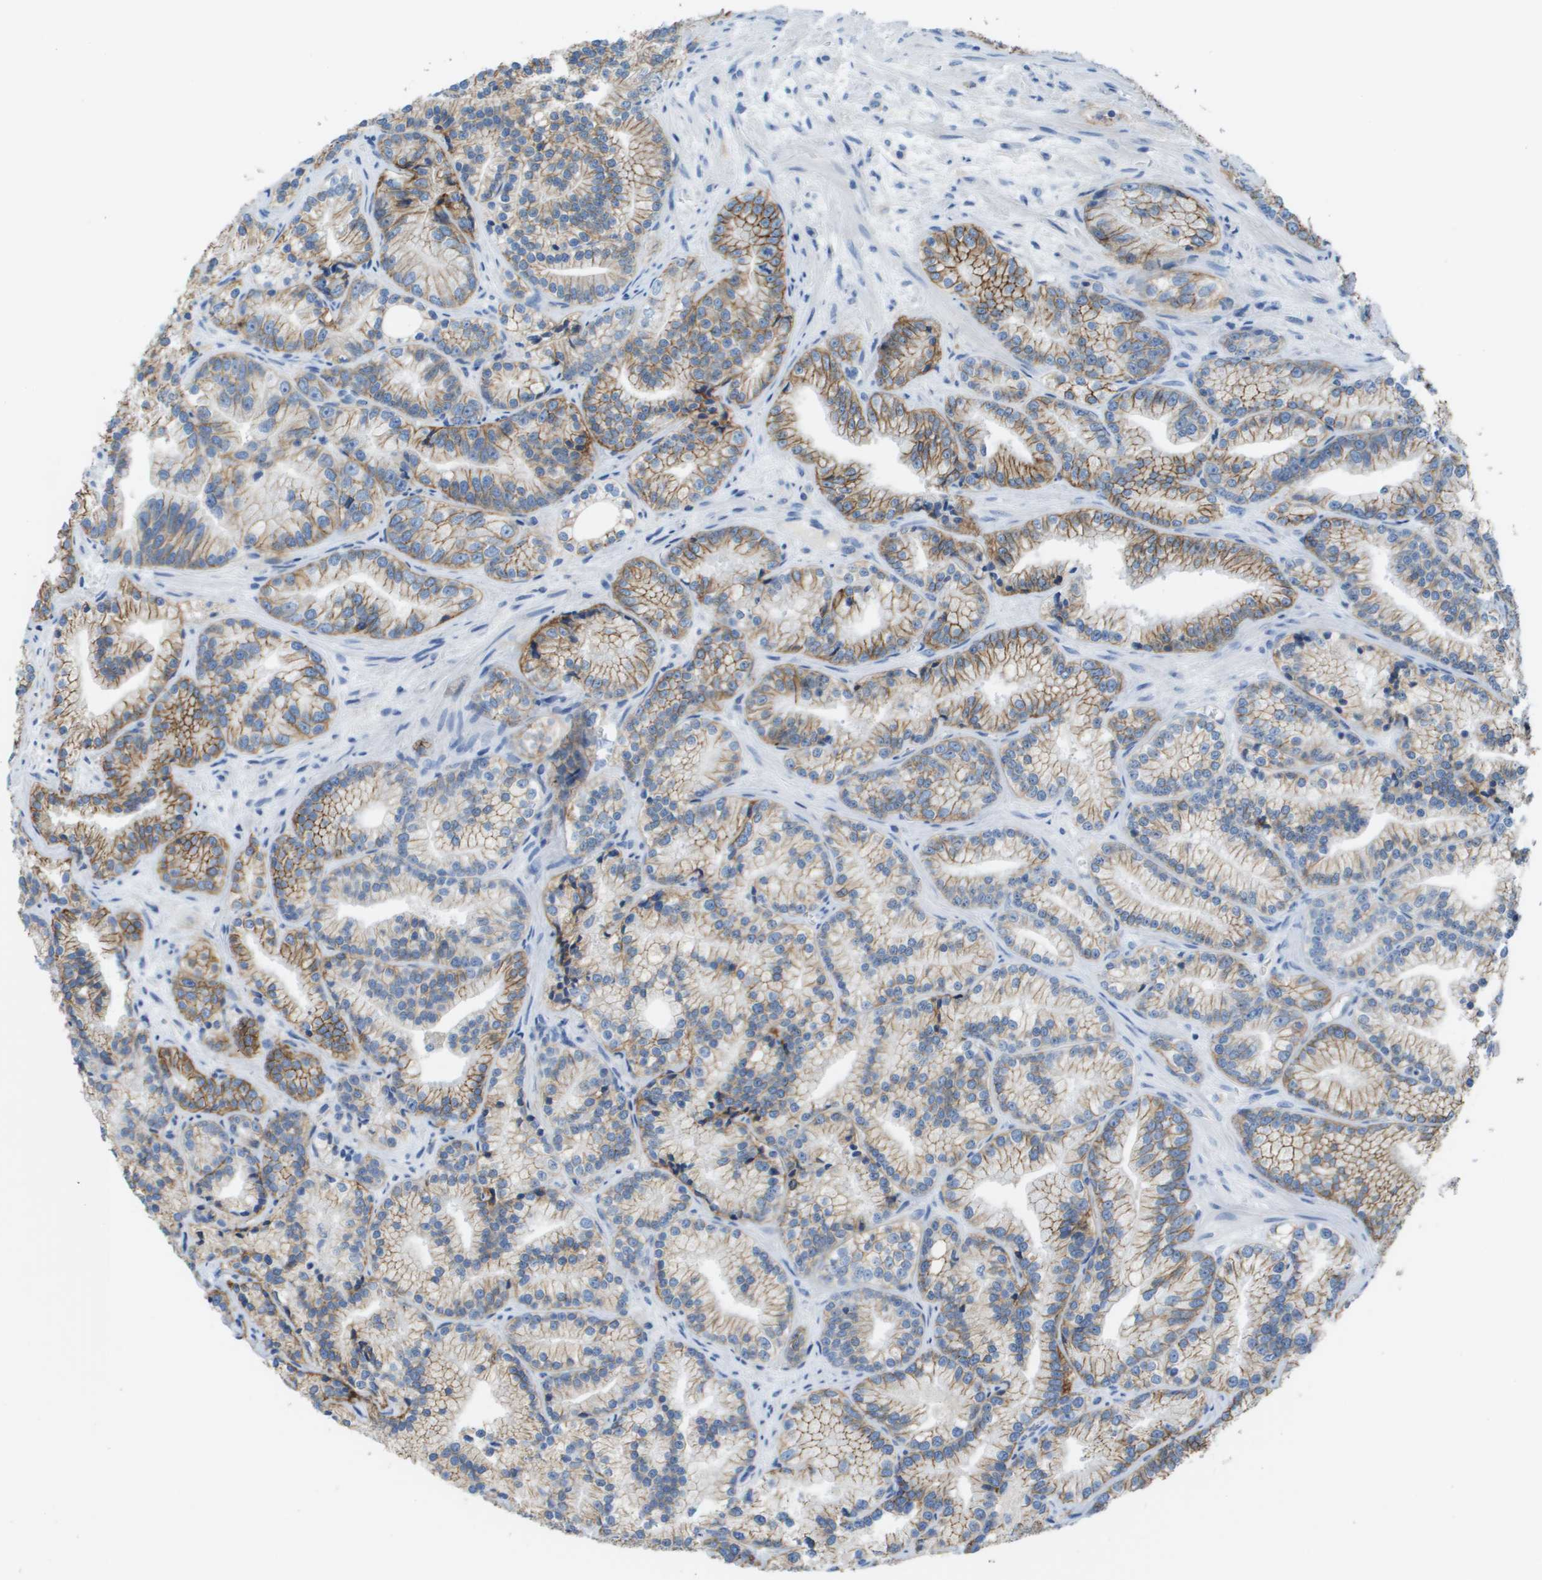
{"staining": {"intensity": "strong", "quantity": "25%-75%", "location": "cytoplasmic/membranous"}, "tissue": "prostate cancer", "cell_type": "Tumor cells", "image_type": "cancer", "snomed": [{"axis": "morphology", "description": "Adenocarcinoma, Low grade"}, {"axis": "topography", "description": "Prostate"}], "caption": "This micrograph shows immunohistochemistry (IHC) staining of human prostate cancer (low-grade adenocarcinoma), with high strong cytoplasmic/membranous positivity in approximately 25%-75% of tumor cells.", "gene": "CD46", "patient": {"sex": "male", "age": 89}}